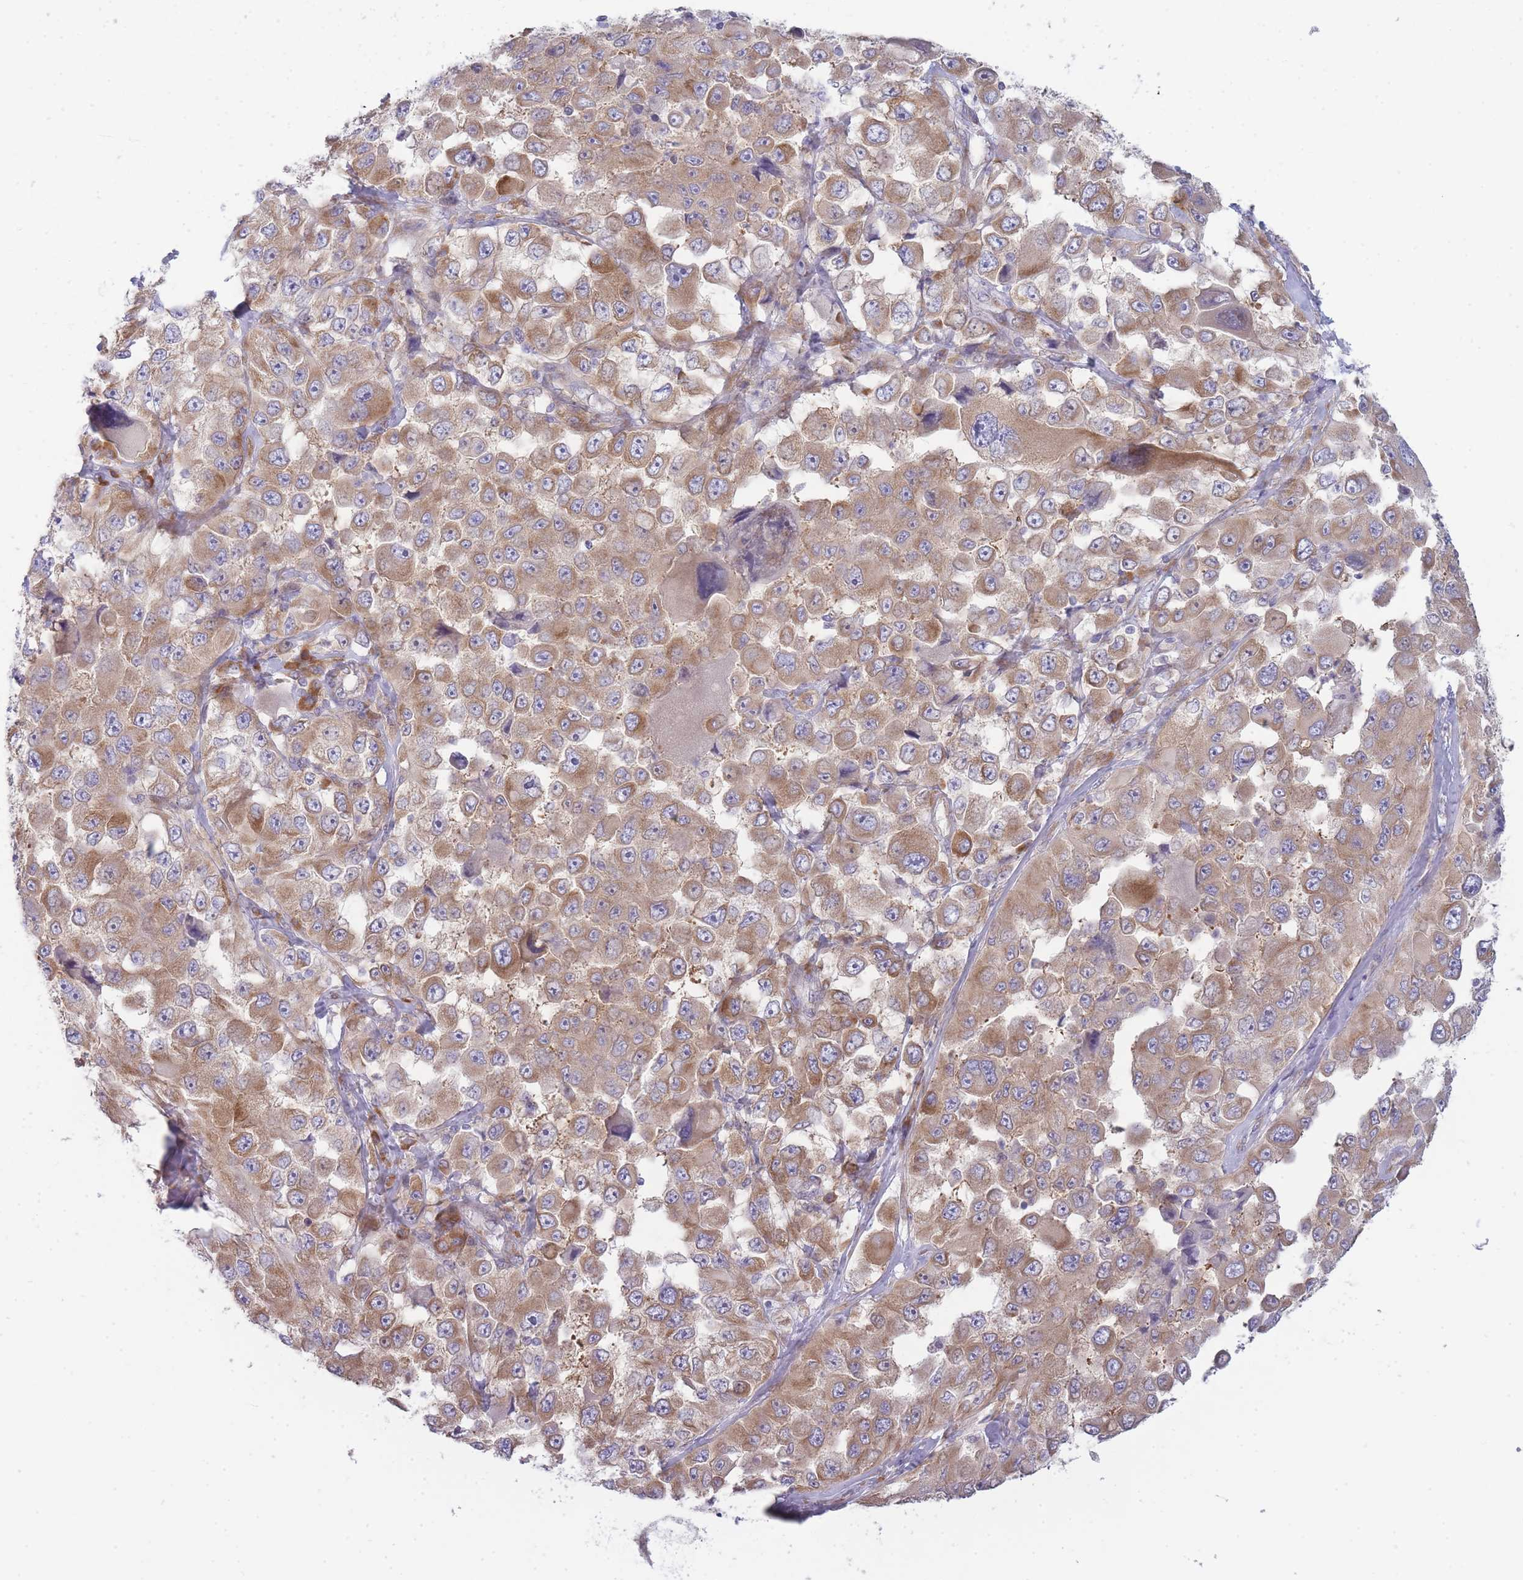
{"staining": {"intensity": "moderate", "quantity": ">75%", "location": "cytoplasmic/membranous"}, "tissue": "melanoma", "cell_type": "Tumor cells", "image_type": "cancer", "snomed": [{"axis": "morphology", "description": "Malignant melanoma, Metastatic site"}, {"axis": "topography", "description": "Lymph node"}], "caption": "Moderate cytoplasmic/membranous protein staining is identified in about >75% of tumor cells in melanoma.", "gene": "OR5L2", "patient": {"sex": "male", "age": 62}}